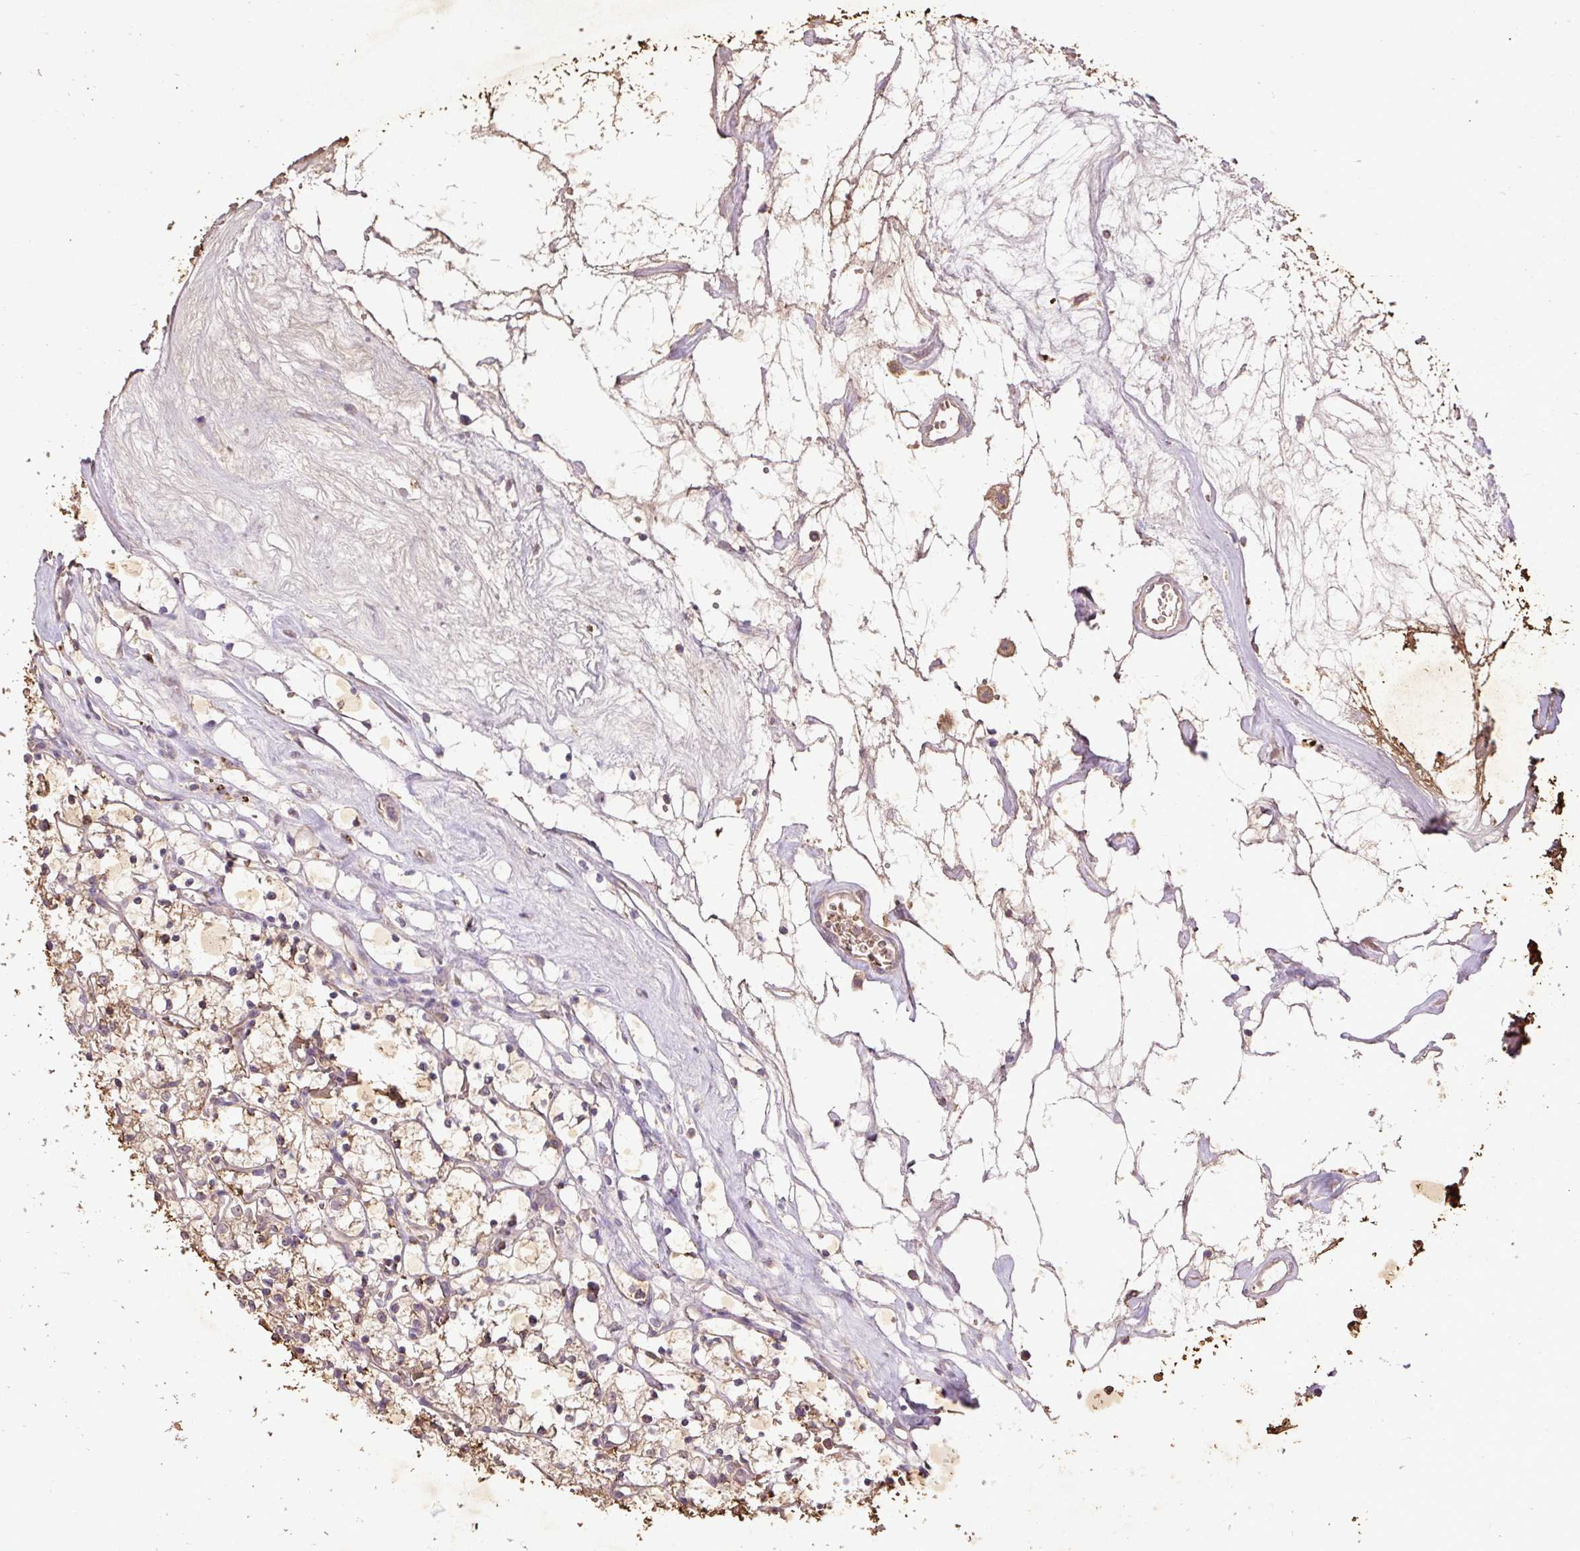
{"staining": {"intensity": "negative", "quantity": "none", "location": "none"}, "tissue": "renal cancer", "cell_type": "Tumor cells", "image_type": "cancer", "snomed": [{"axis": "morphology", "description": "Adenocarcinoma, NOS"}, {"axis": "topography", "description": "Kidney"}], "caption": "Renal cancer stained for a protein using immunohistochemistry (IHC) reveals no staining tumor cells.", "gene": "LRTM2", "patient": {"sex": "female", "age": 69}}